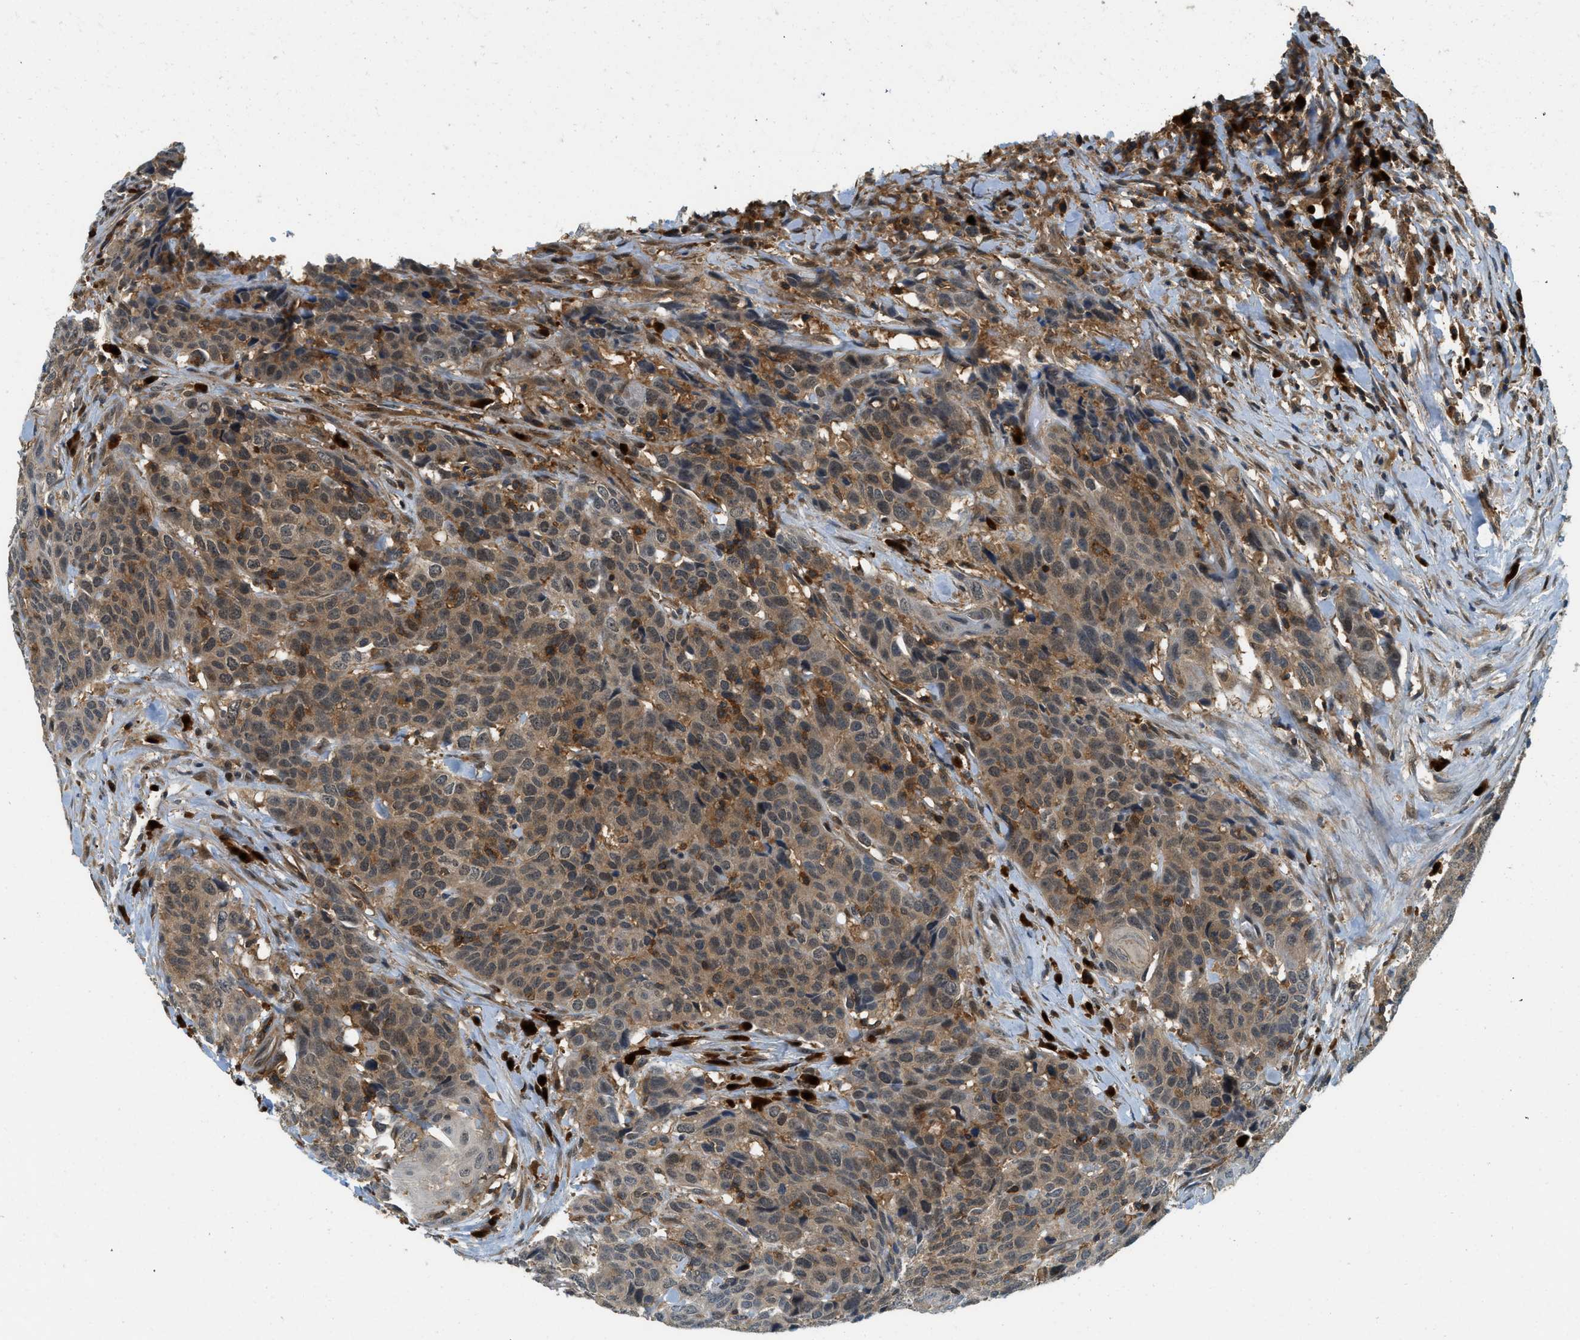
{"staining": {"intensity": "moderate", "quantity": ">75%", "location": "cytoplasmic/membranous,nuclear"}, "tissue": "head and neck cancer", "cell_type": "Tumor cells", "image_type": "cancer", "snomed": [{"axis": "morphology", "description": "Squamous cell carcinoma, NOS"}, {"axis": "topography", "description": "Head-Neck"}], "caption": "Head and neck squamous cell carcinoma tissue shows moderate cytoplasmic/membranous and nuclear staining in about >75% of tumor cells, visualized by immunohistochemistry.", "gene": "GMPPB", "patient": {"sex": "male", "age": 66}}